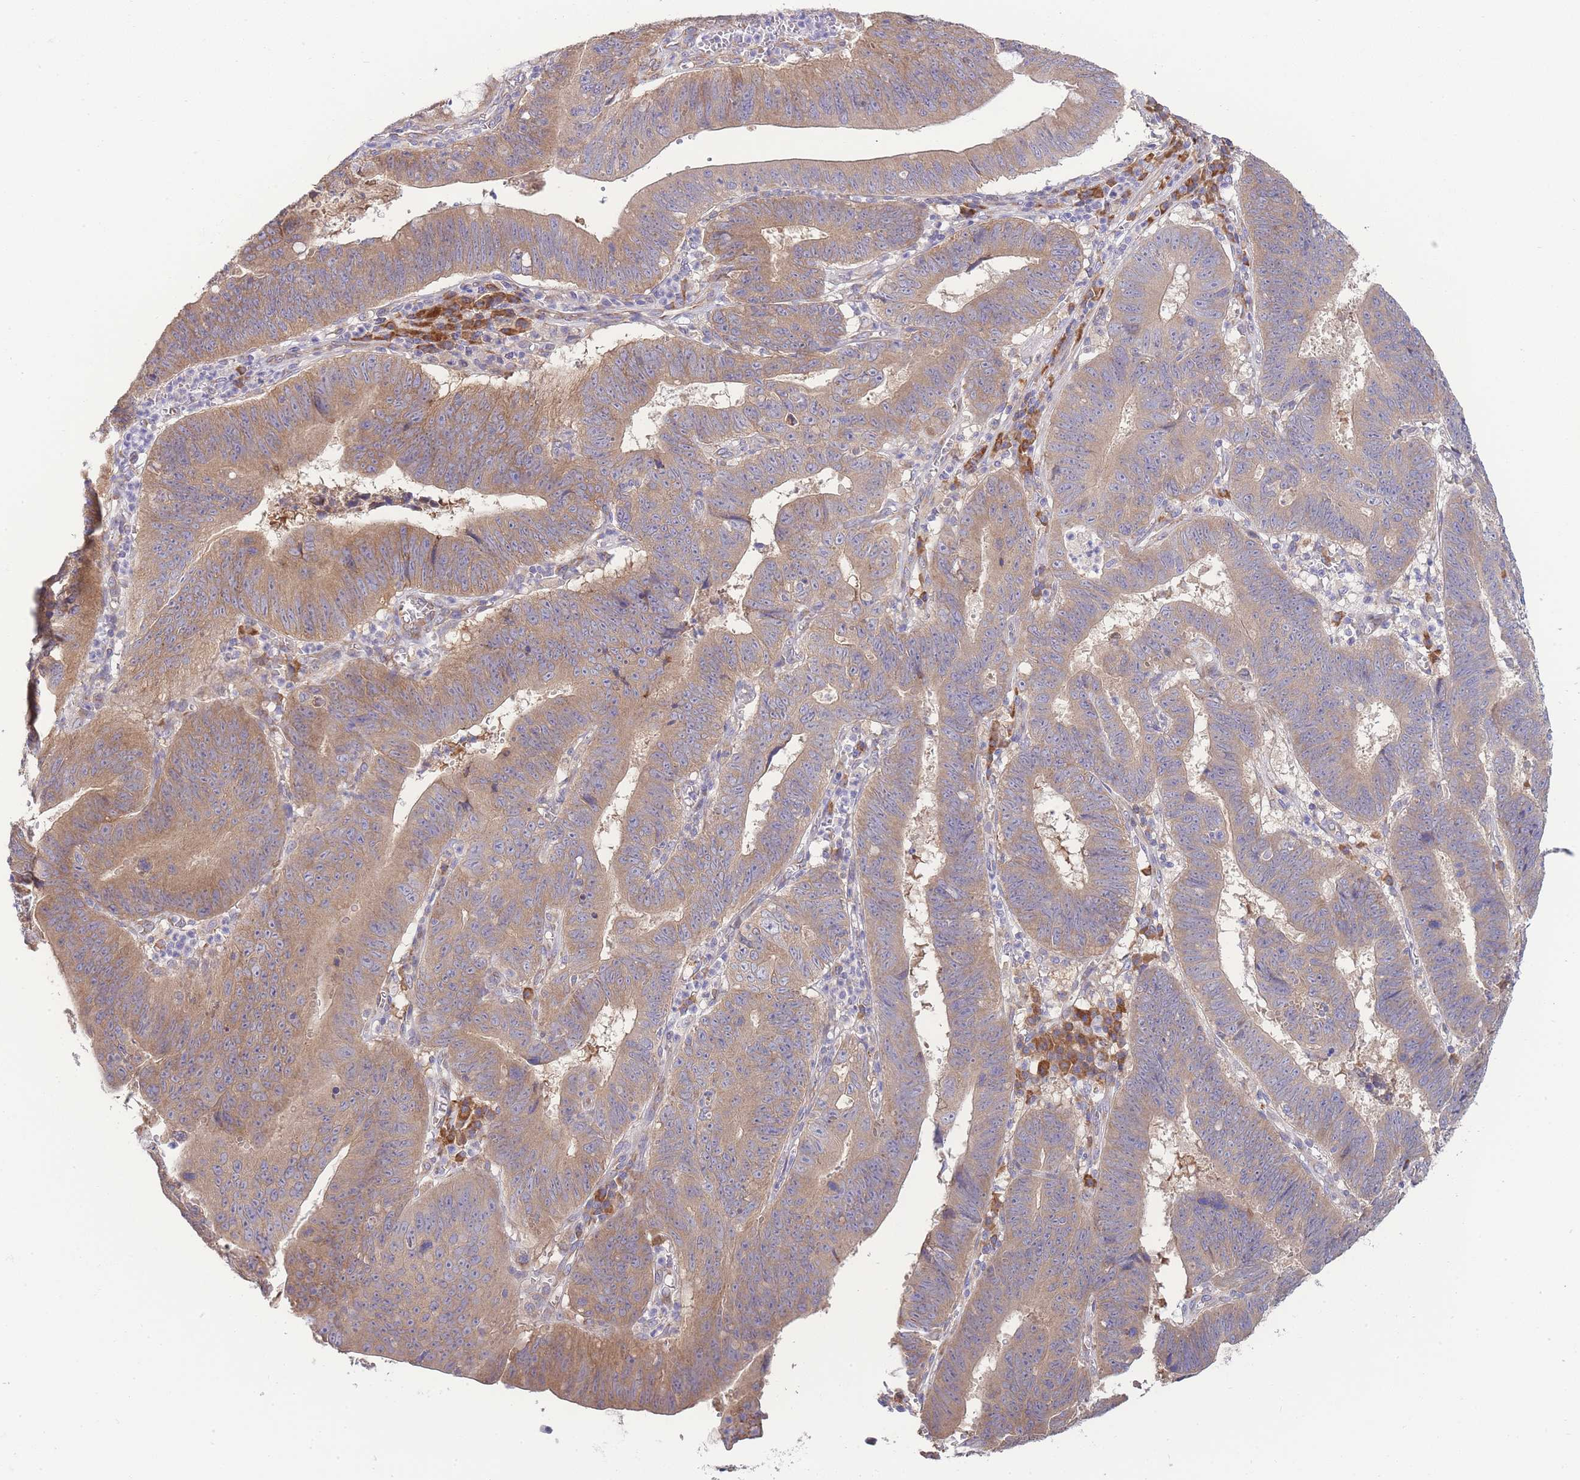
{"staining": {"intensity": "moderate", "quantity": ">75%", "location": "cytoplasmic/membranous"}, "tissue": "stomach cancer", "cell_type": "Tumor cells", "image_type": "cancer", "snomed": [{"axis": "morphology", "description": "Adenocarcinoma, NOS"}, {"axis": "topography", "description": "Stomach"}], "caption": "Brown immunohistochemical staining in stomach adenocarcinoma displays moderate cytoplasmic/membranous expression in about >75% of tumor cells. The staining was performed using DAB, with brown indicating positive protein expression. Nuclei are stained blue with hematoxylin.", "gene": "BEX1", "patient": {"sex": "male", "age": 59}}